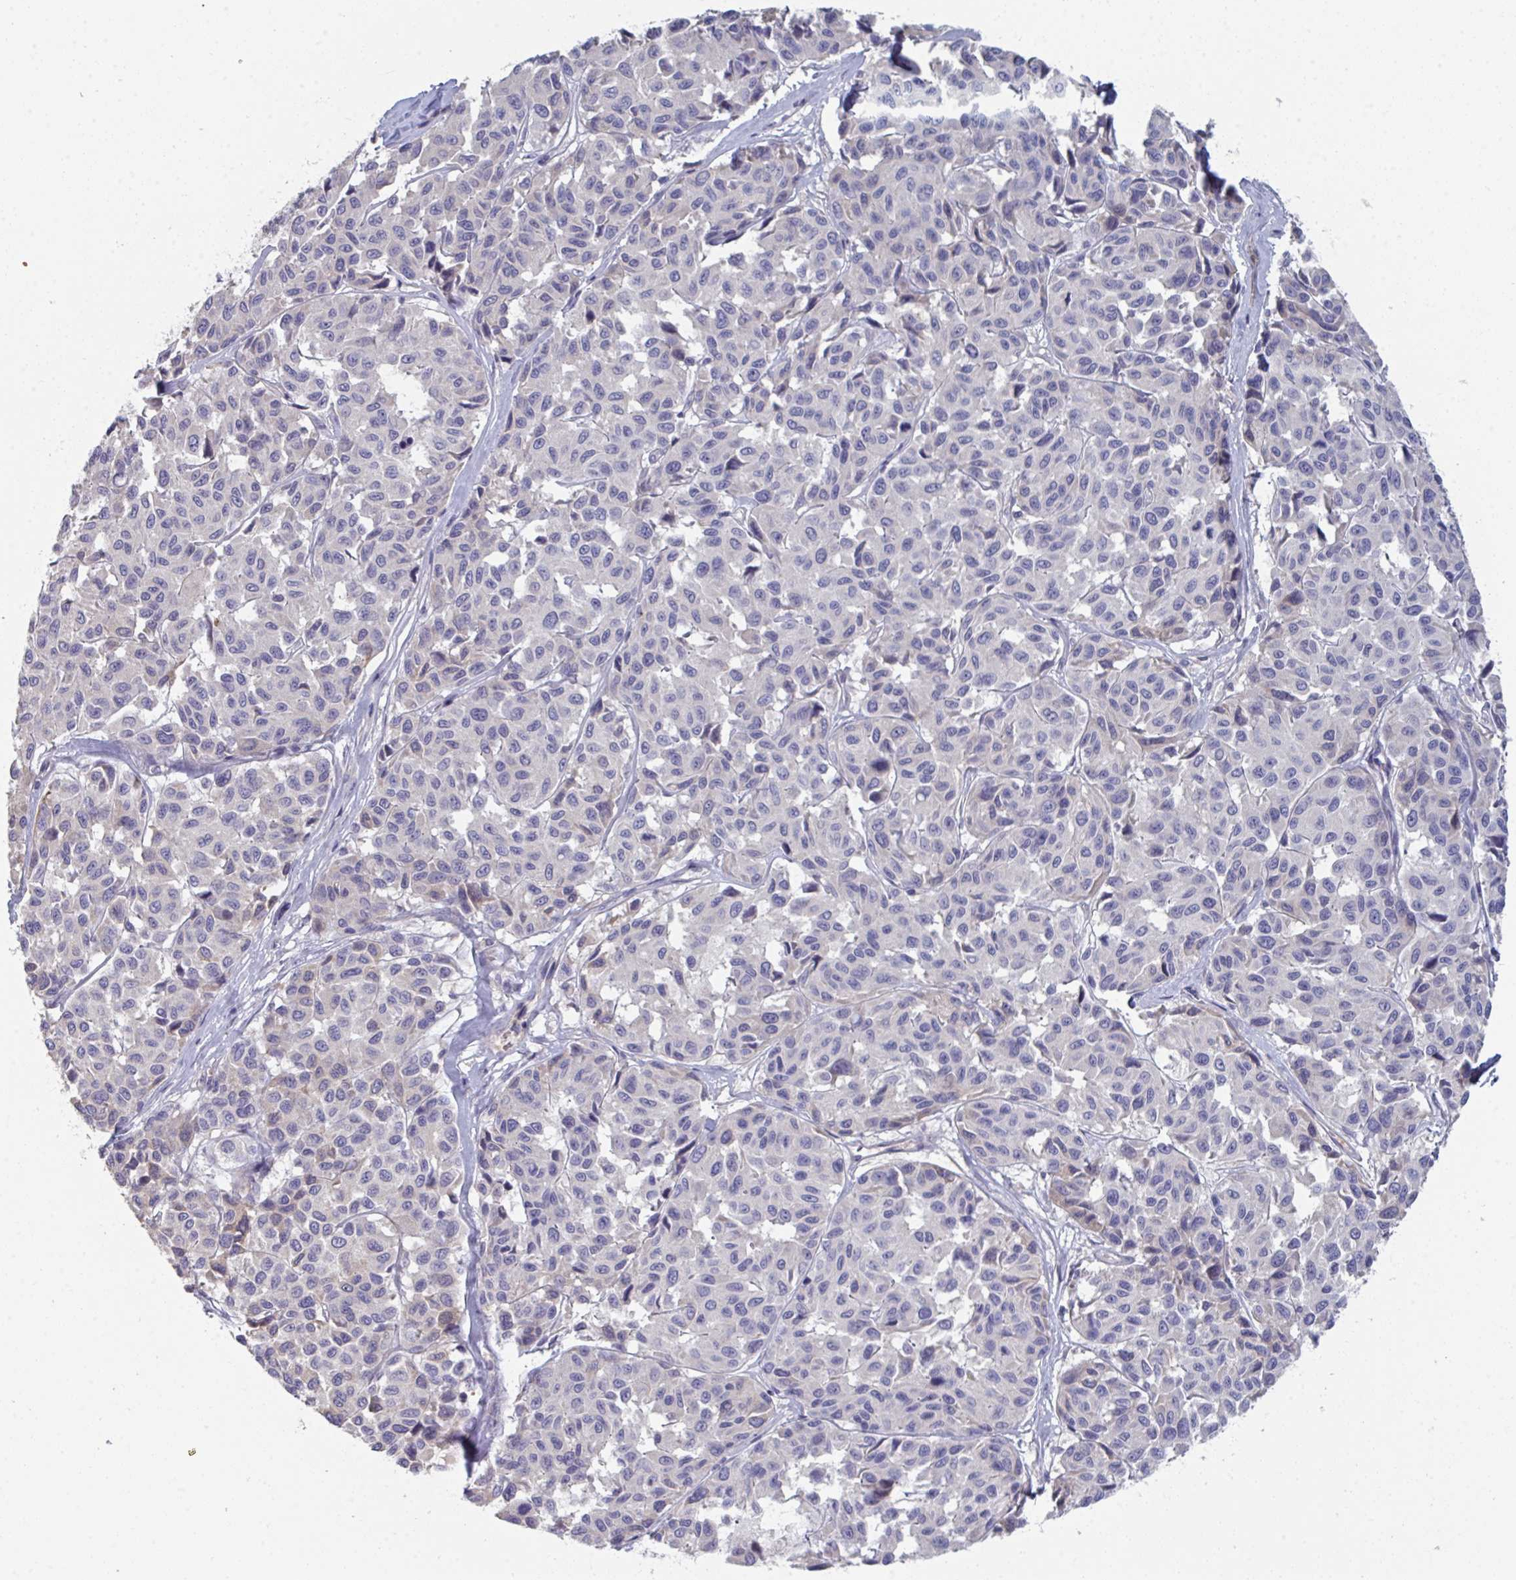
{"staining": {"intensity": "negative", "quantity": "none", "location": "none"}, "tissue": "melanoma", "cell_type": "Tumor cells", "image_type": "cancer", "snomed": [{"axis": "morphology", "description": "Malignant melanoma, NOS"}, {"axis": "topography", "description": "Skin"}], "caption": "Immunohistochemistry (IHC) of human melanoma displays no expression in tumor cells. (Immunohistochemistry, brightfield microscopy, high magnification).", "gene": "HGFAC", "patient": {"sex": "female", "age": 66}}